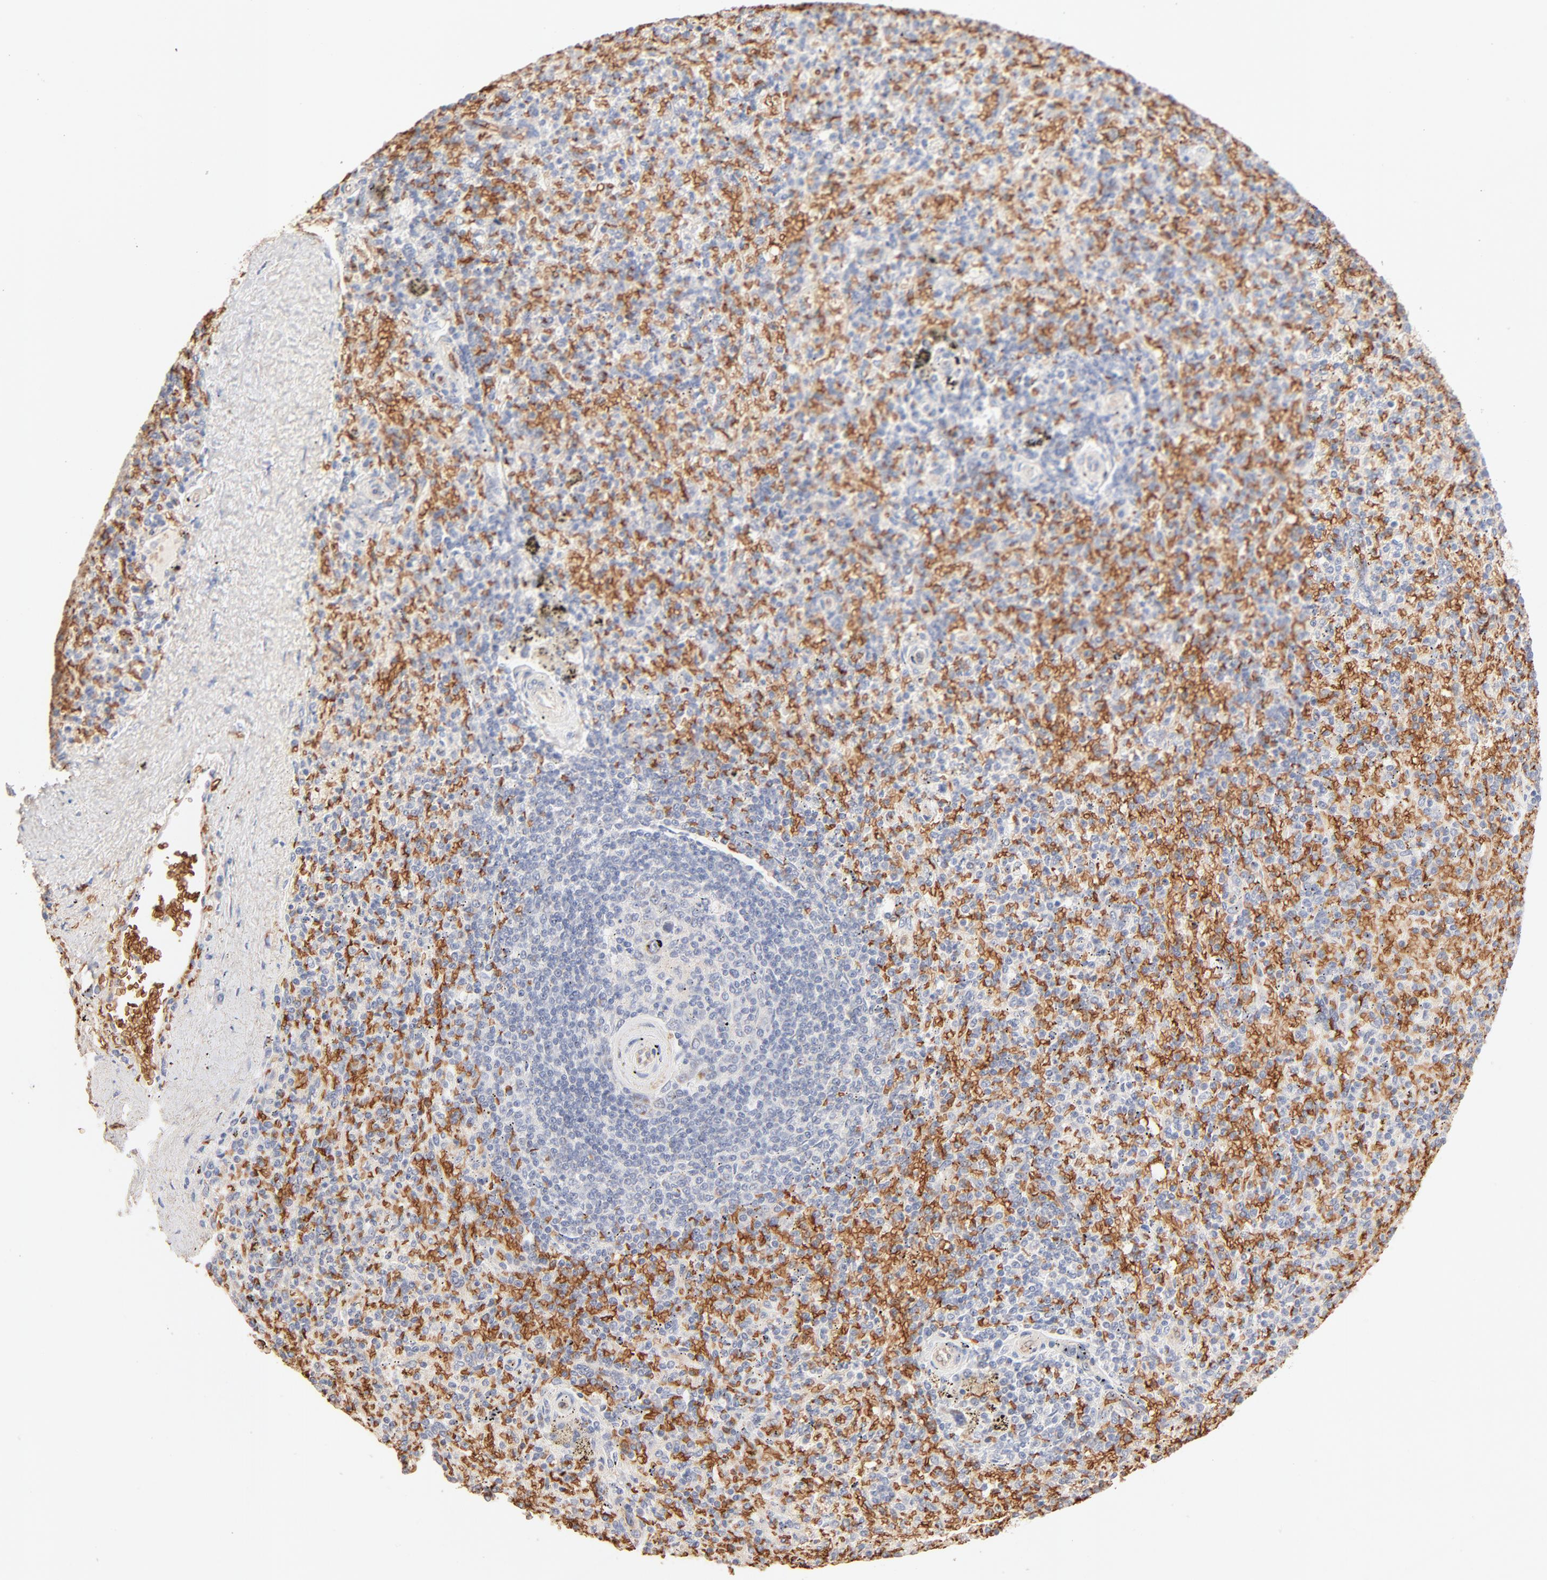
{"staining": {"intensity": "negative", "quantity": "none", "location": "none"}, "tissue": "spleen", "cell_type": "Cells in red pulp", "image_type": "normal", "snomed": [{"axis": "morphology", "description": "Normal tissue, NOS"}, {"axis": "topography", "description": "Spleen"}], "caption": "Immunohistochemistry histopathology image of normal human spleen stained for a protein (brown), which reveals no expression in cells in red pulp.", "gene": "SPTB", "patient": {"sex": "female", "age": 43}}